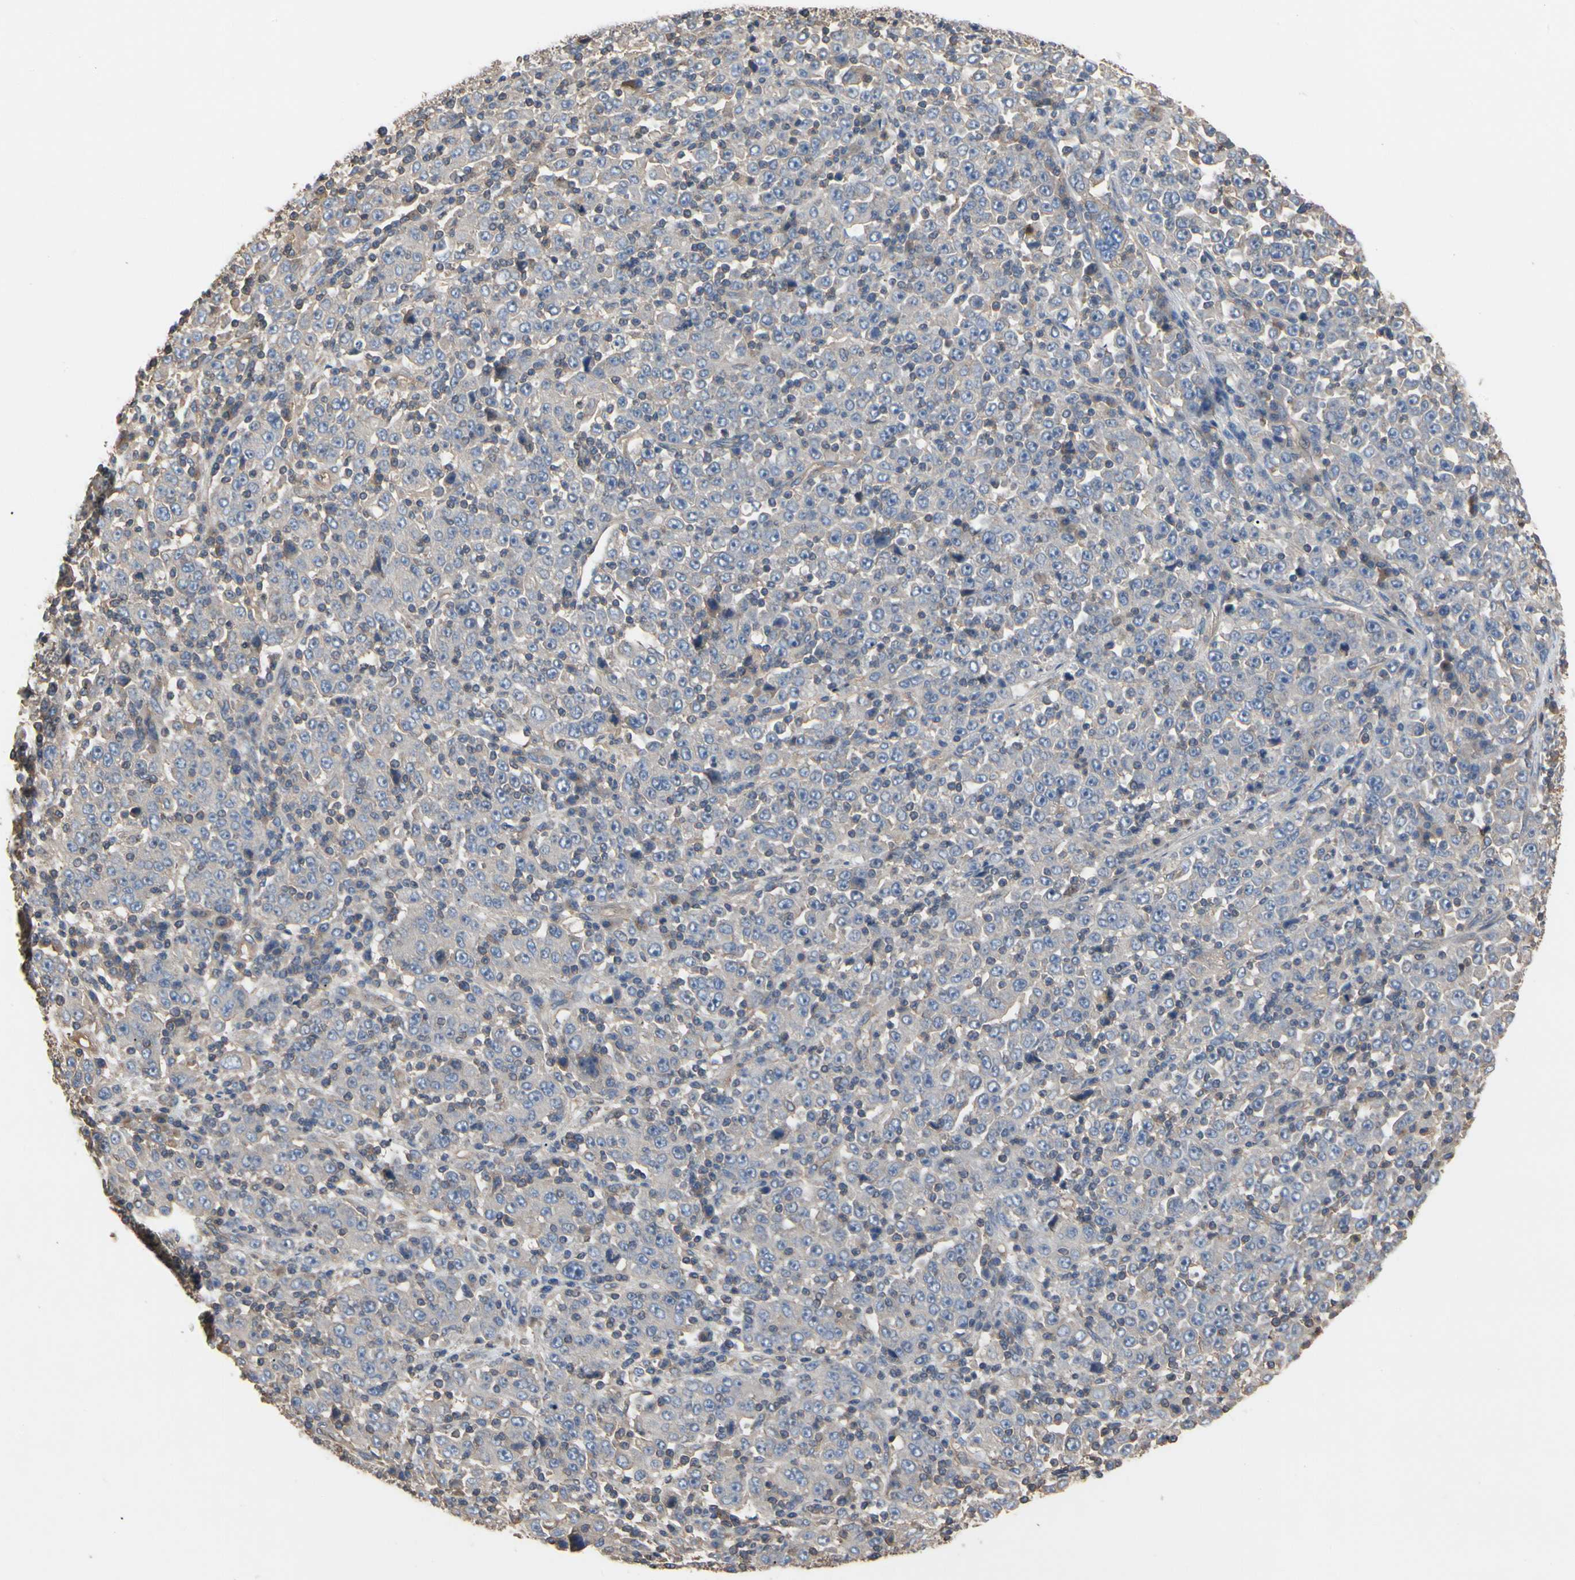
{"staining": {"intensity": "weak", "quantity": "<25%", "location": "cytoplasmic/membranous"}, "tissue": "stomach cancer", "cell_type": "Tumor cells", "image_type": "cancer", "snomed": [{"axis": "morphology", "description": "Normal tissue, NOS"}, {"axis": "morphology", "description": "Adenocarcinoma, NOS"}, {"axis": "topography", "description": "Stomach, upper"}, {"axis": "topography", "description": "Stomach"}], "caption": "A micrograph of stomach cancer stained for a protein demonstrates no brown staining in tumor cells.", "gene": "PDZK1", "patient": {"sex": "male", "age": 59}}